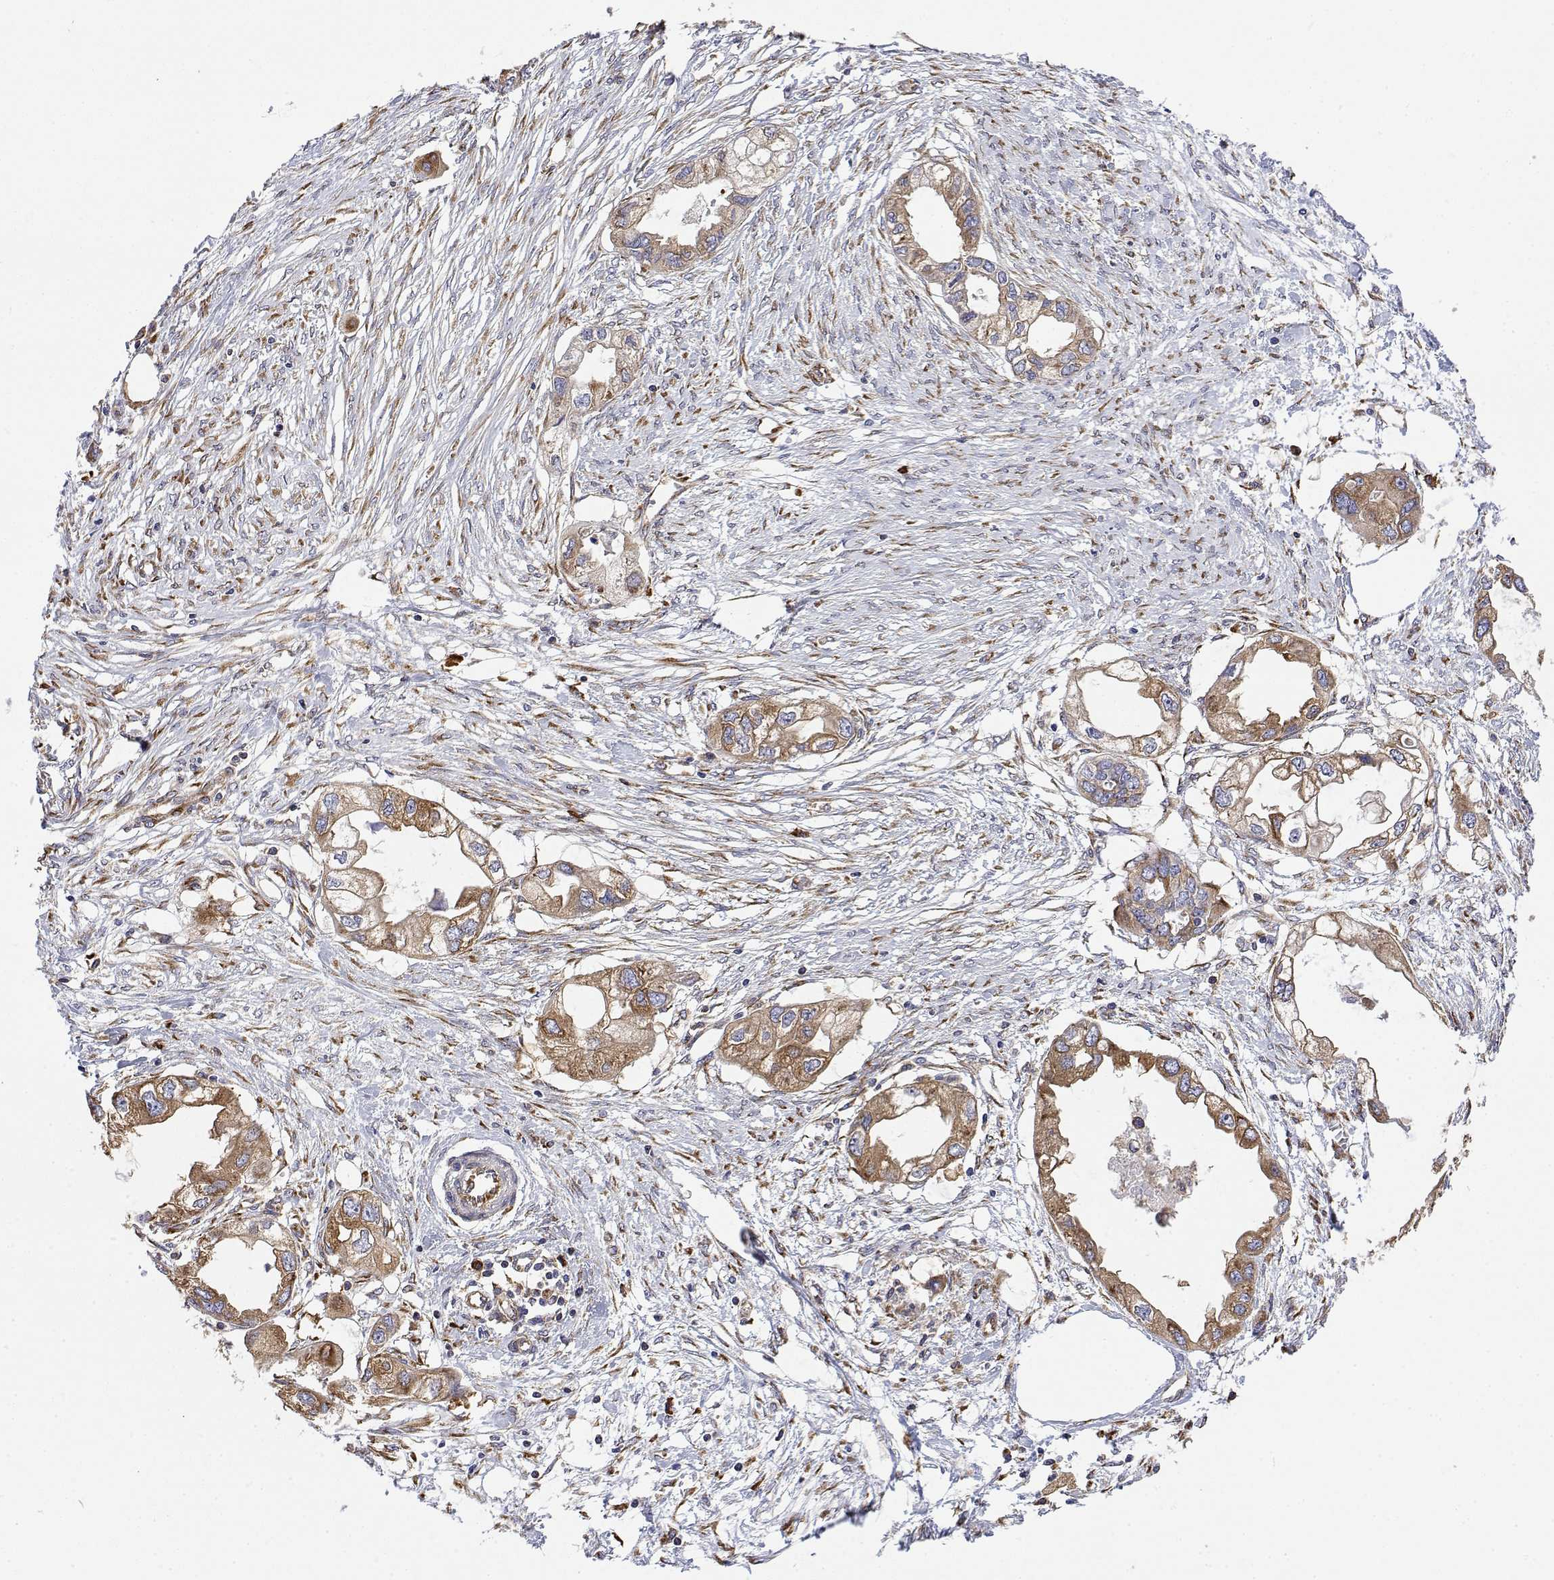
{"staining": {"intensity": "moderate", "quantity": ">75%", "location": "cytoplasmic/membranous"}, "tissue": "endometrial cancer", "cell_type": "Tumor cells", "image_type": "cancer", "snomed": [{"axis": "morphology", "description": "Adenocarcinoma, NOS"}, {"axis": "morphology", "description": "Adenocarcinoma, metastatic, NOS"}, {"axis": "topography", "description": "Adipose tissue"}, {"axis": "topography", "description": "Endometrium"}], "caption": "There is medium levels of moderate cytoplasmic/membranous staining in tumor cells of endometrial cancer, as demonstrated by immunohistochemical staining (brown color).", "gene": "EEF1G", "patient": {"sex": "female", "age": 67}}